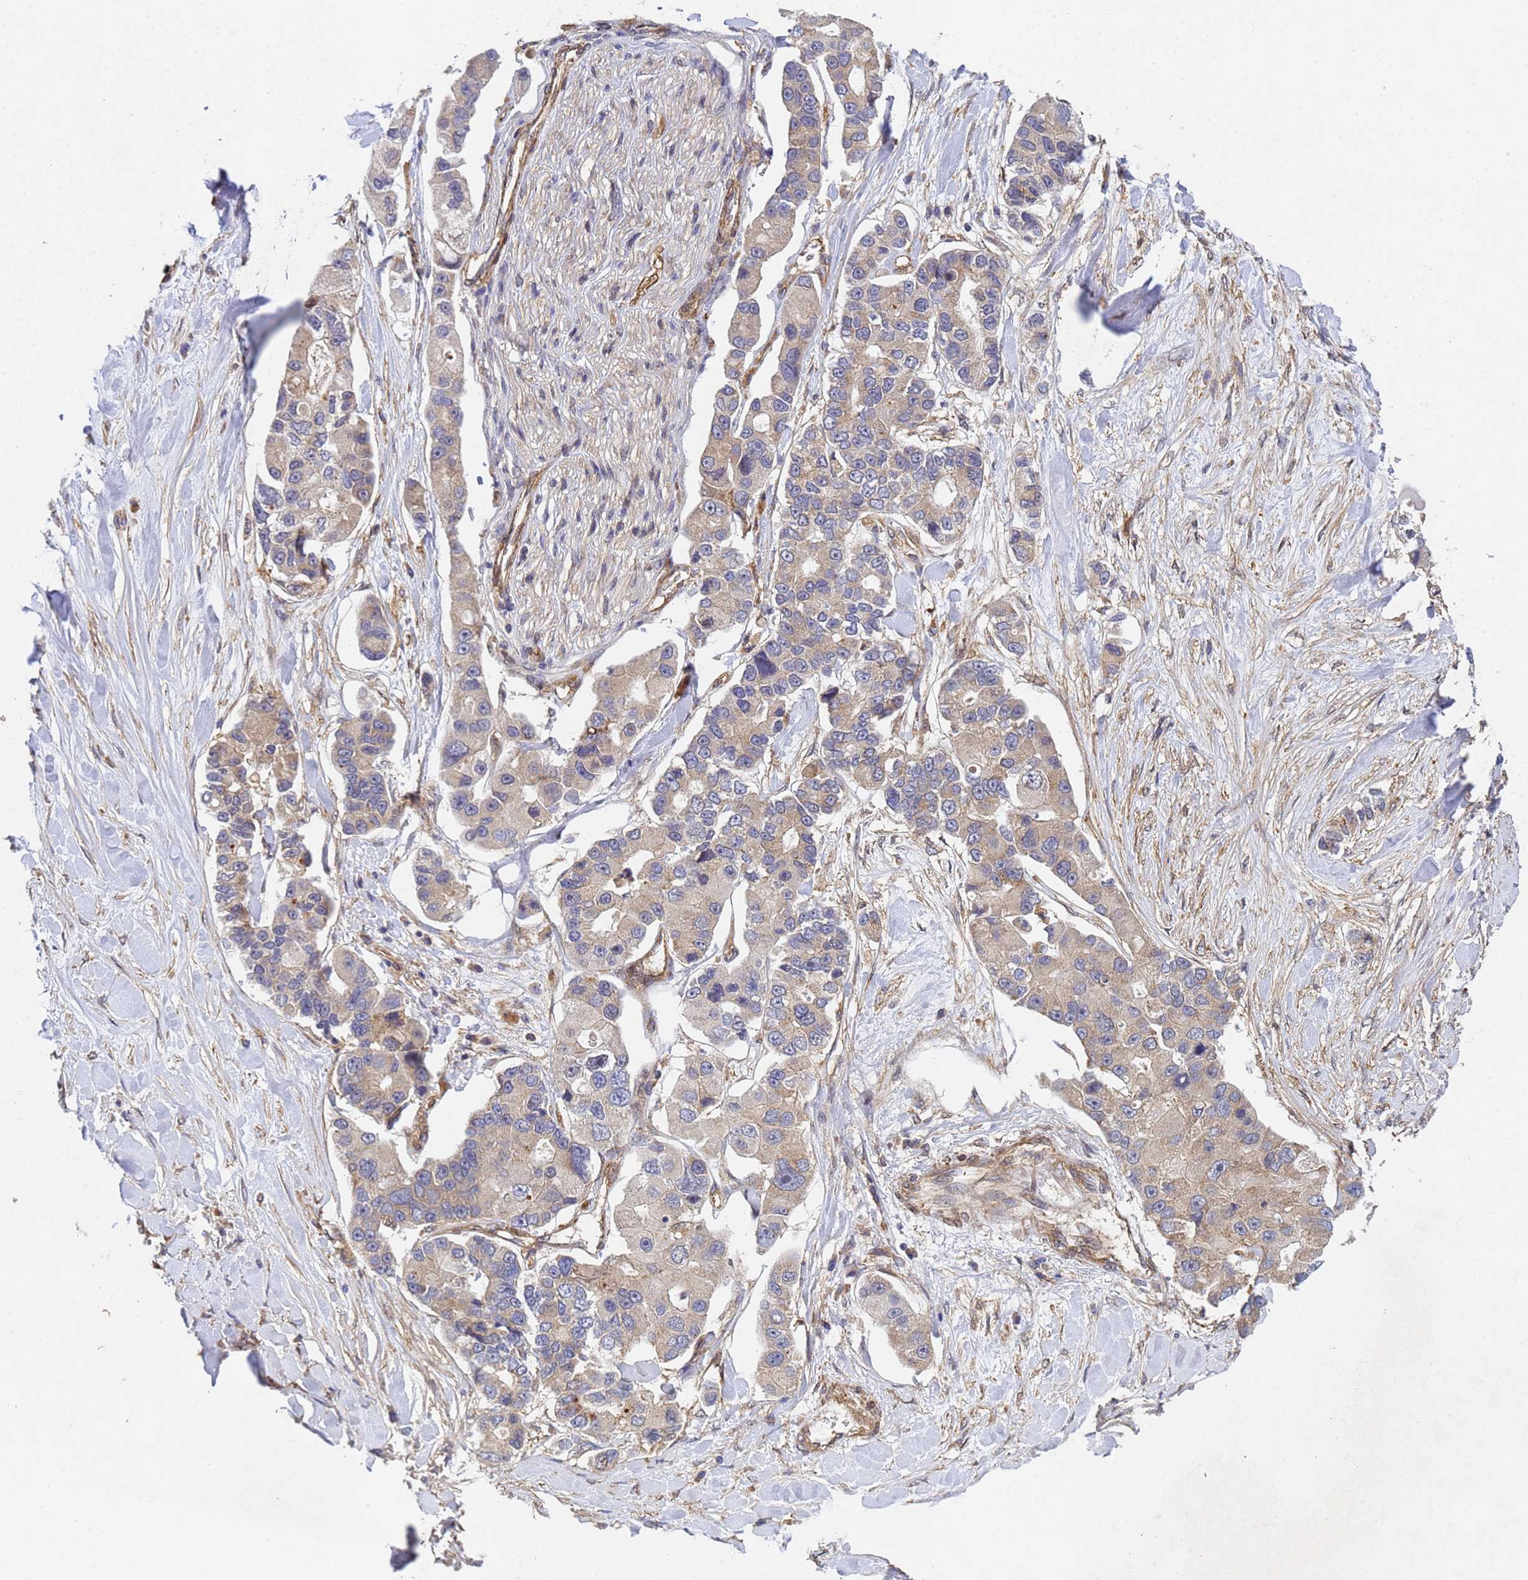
{"staining": {"intensity": "weak", "quantity": "25%-75%", "location": "cytoplasmic/membranous"}, "tissue": "lung cancer", "cell_type": "Tumor cells", "image_type": "cancer", "snomed": [{"axis": "morphology", "description": "Adenocarcinoma, NOS"}, {"axis": "topography", "description": "Lung"}], "caption": "A brown stain labels weak cytoplasmic/membranous positivity of a protein in lung cancer tumor cells. Nuclei are stained in blue.", "gene": "C8orf34", "patient": {"sex": "female", "age": 54}}